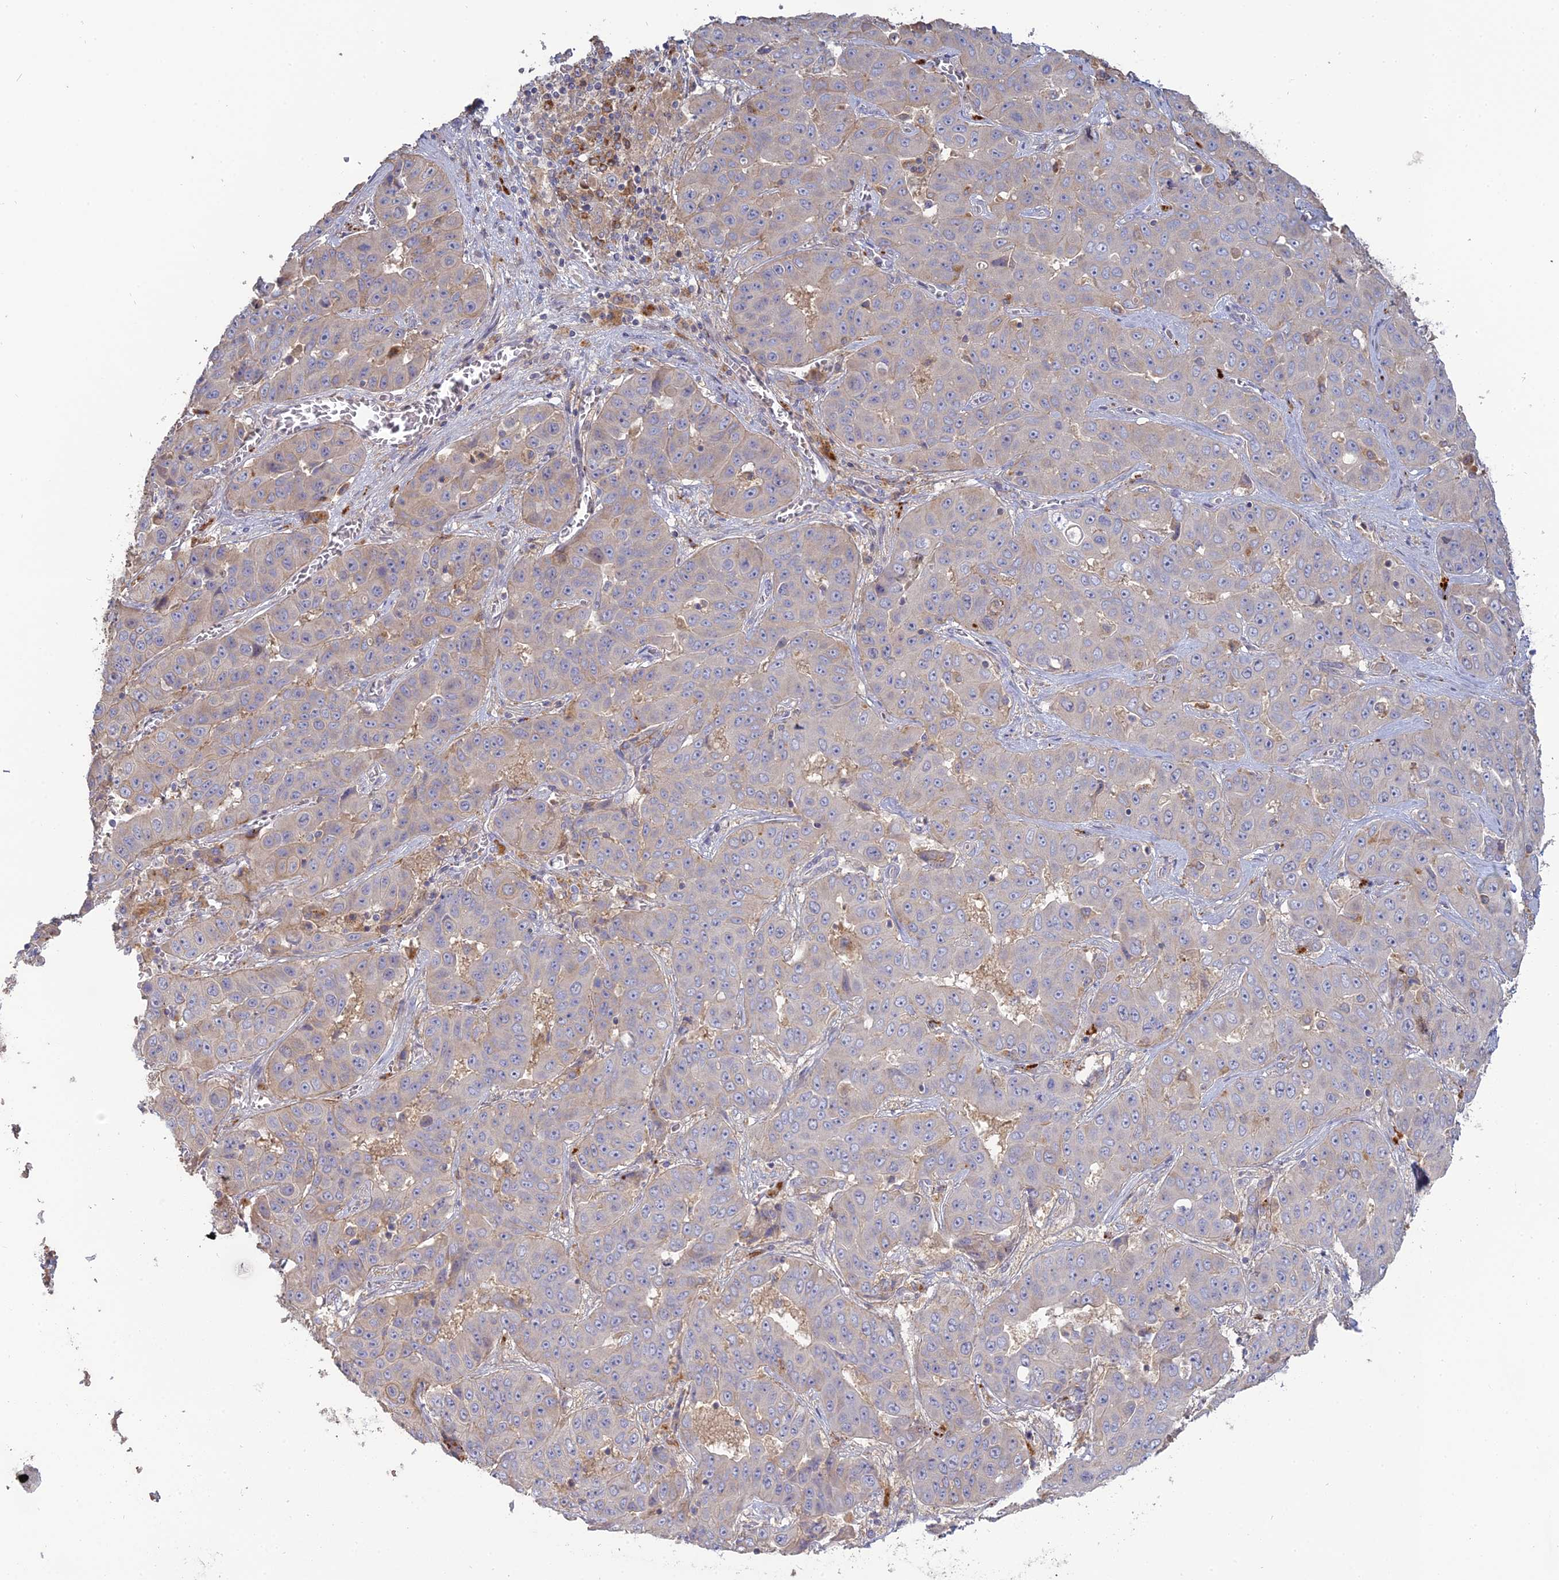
{"staining": {"intensity": "weak", "quantity": "<25%", "location": "cytoplasmic/membranous"}, "tissue": "liver cancer", "cell_type": "Tumor cells", "image_type": "cancer", "snomed": [{"axis": "morphology", "description": "Cholangiocarcinoma"}, {"axis": "topography", "description": "Liver"}], "caption": "Protein analysis of liver cancer shows no significant positivity in tumor cells.", "gene": "SFT2D2", "patient": {"sex": "female", "age": 52}}